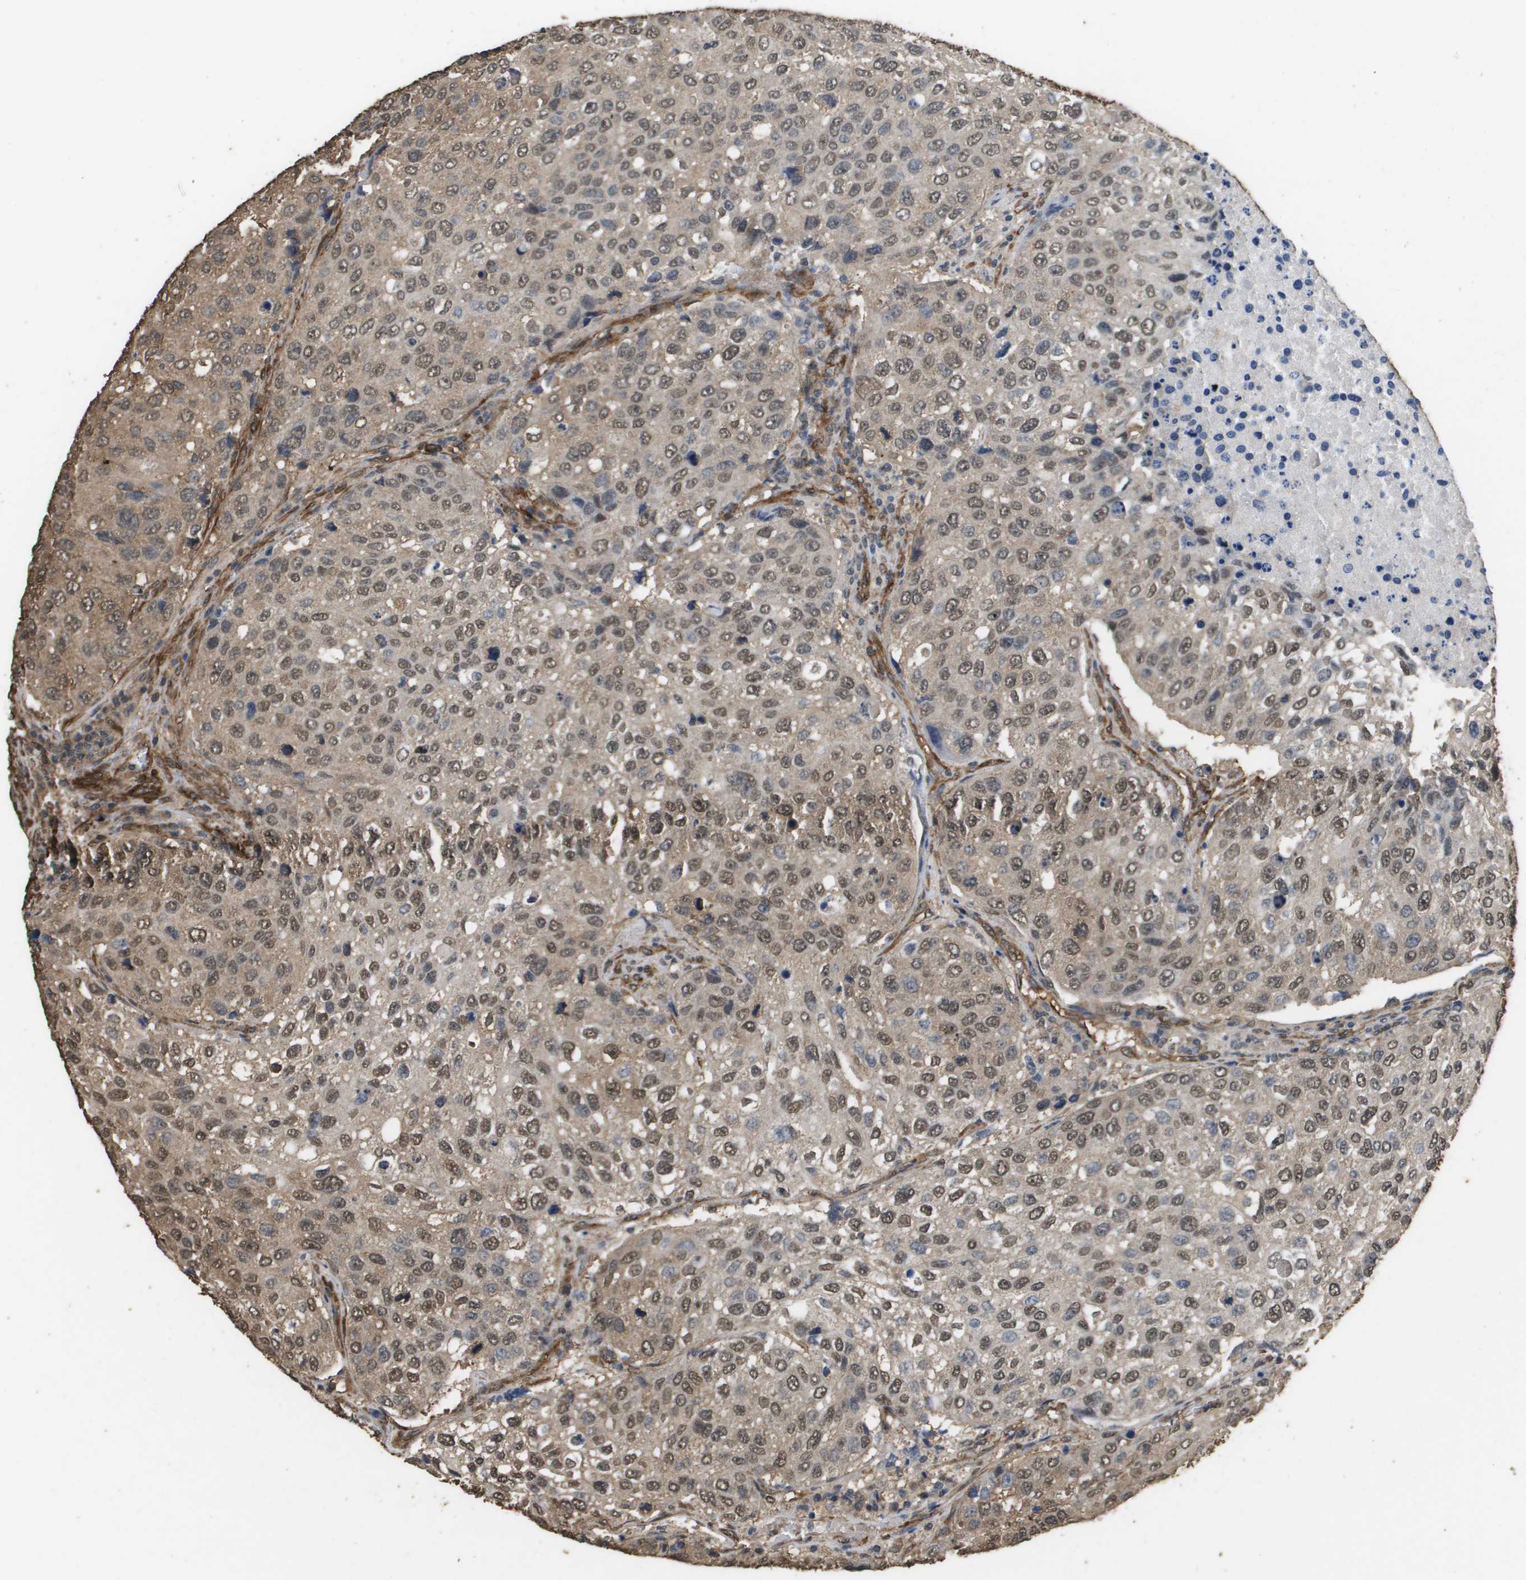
{"staining": {"intensity": "moderate", "quantity": ">75%", "location": "cytoplasmic/membranous,nuclear"}, "tissue": "urothelial cancer", "cell_type": "Tumor cells", "image_type": "cancer", "snomed": [{"axis": "morphology", "description": "Urothelial carcinoma, High grade"}, {"axis": "topography", "description": "Lymph node"}, {"axis": "topography", "description": "Urinary bladder"}], "caption": "Urothelial cancer tissue reveals moderate cytoplasmic/membranous and nuclear expression in approximately >75% of tumor cells, visualized by immunohistochemistry. The staining was performed using DAB (3,3'-diaminobenzidine) to visualize the protein expression in brown, while the nuclei were stained in blue with hematoxylin (Magnification: 20x).", "gene": "AAMP", "patient": {"sex": "male", "age": 51}}